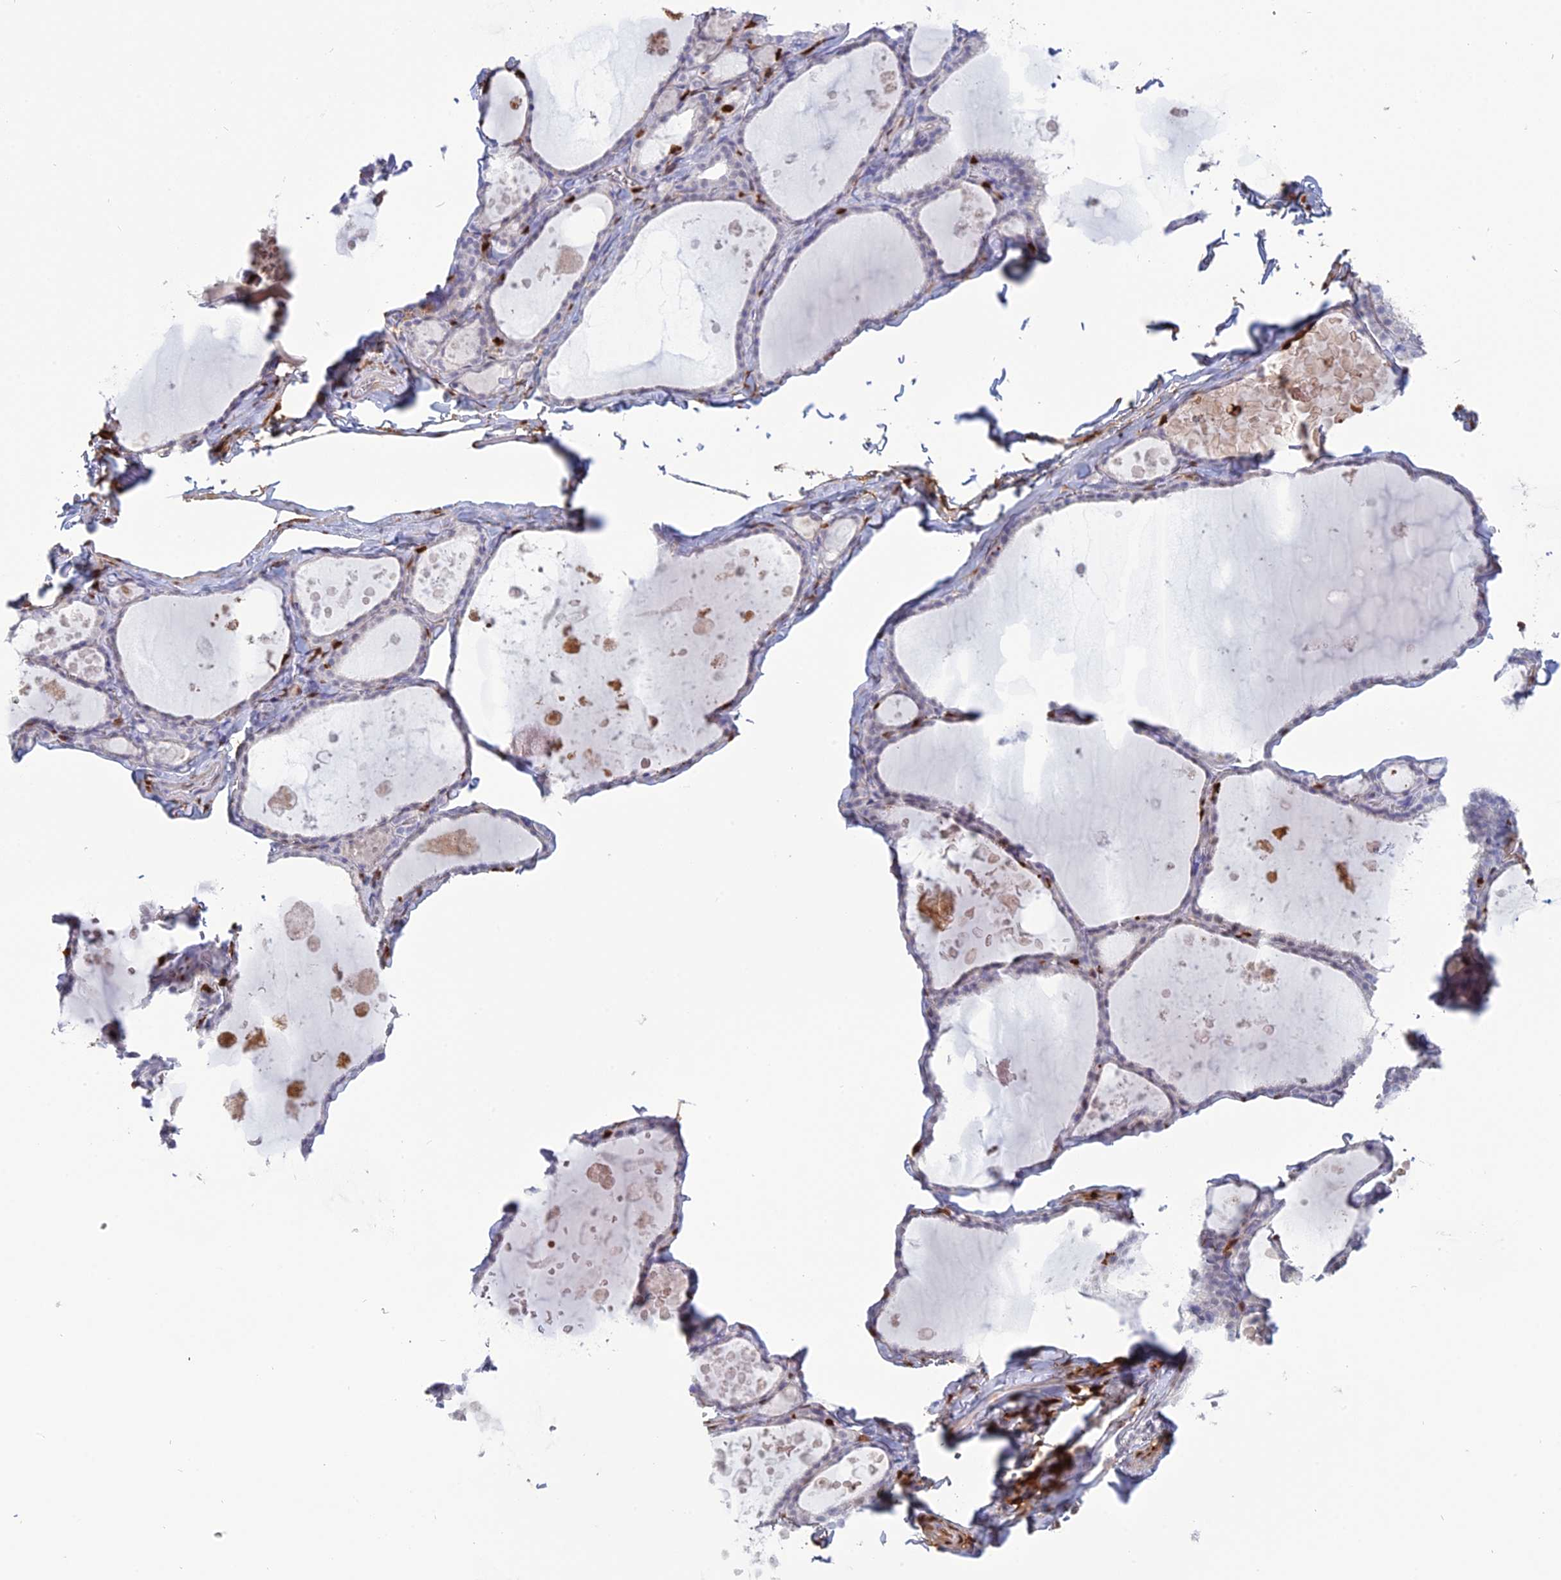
{"staining": {"intensity": "negative", "quantity": "none", "location": "none"}, "tissue": "thyroid gland", "cell_type": "Glandular cells", "image_type": "normal", "snomed": [{"axis": "morphology", "description": "Normal tissue, NOS"}, {"axis": "topography", "description": "Thyroid gland"}], "caption": "Glandular cells are negative for brown protein staining in normal thyroid gland. Nuclei are stained in blue.", "gene": "PGBD4", "patient": {"sex": "male", "age": 56}}